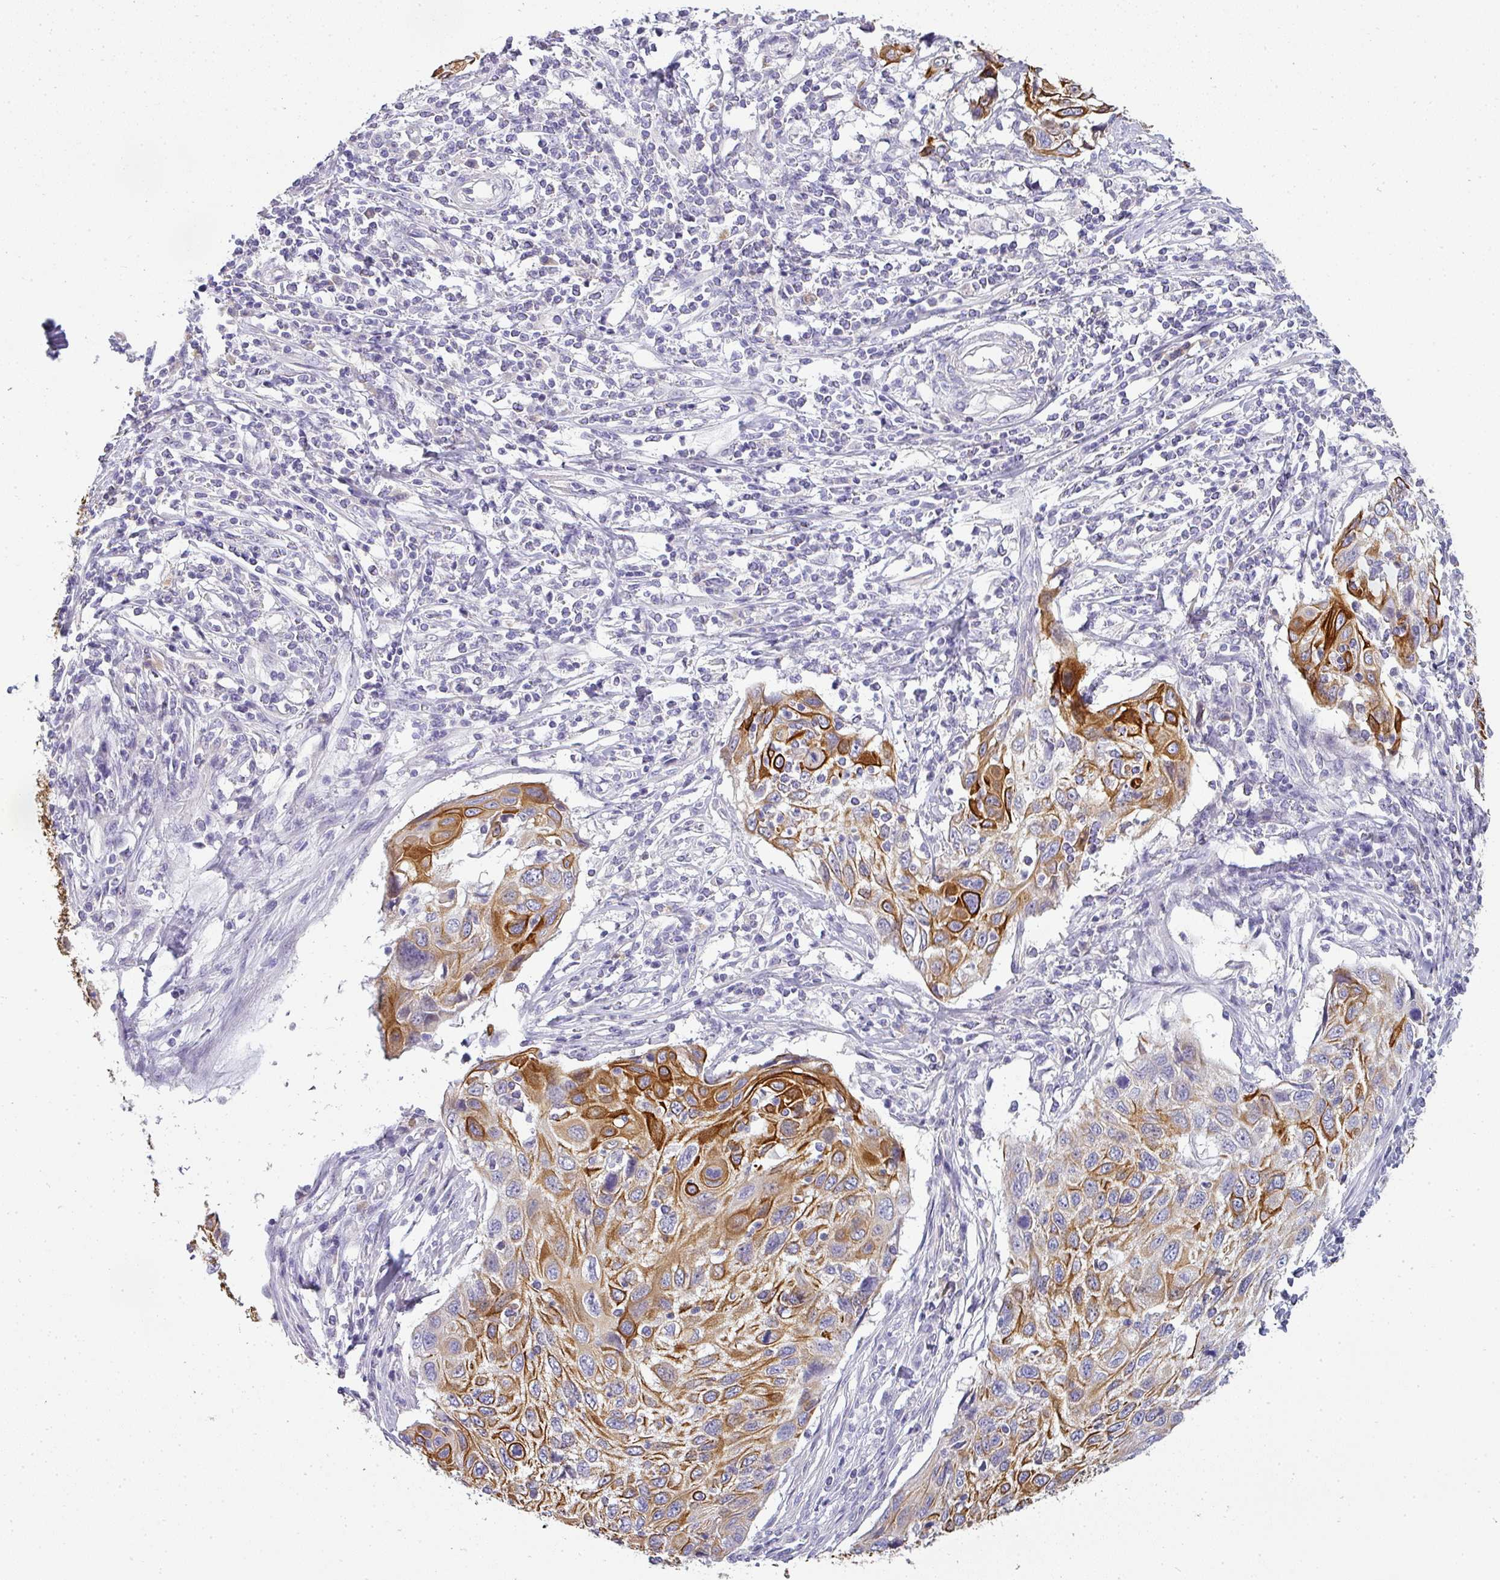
{"staining": {"intensity": "strong", "quantity": ">75%", "location": "cytoplasmic/membranous"}, "tissue": "cervical cancer", "cell_type": "Tumor cells", "image_type": "cancer", "snomed": [{"axis": "morphology", "description": "Squamous cell carcinoma, NOS"}, {"axis": "topography", "description": "Cervix"}], "caption": "Strong cytoplasmic/membranous protein expression is seen in about >75% of tumor cells in squamous cell carcinoma (cervical).", "gene": "ASXL3", "patient": {"sex": "female", "age": 70}}